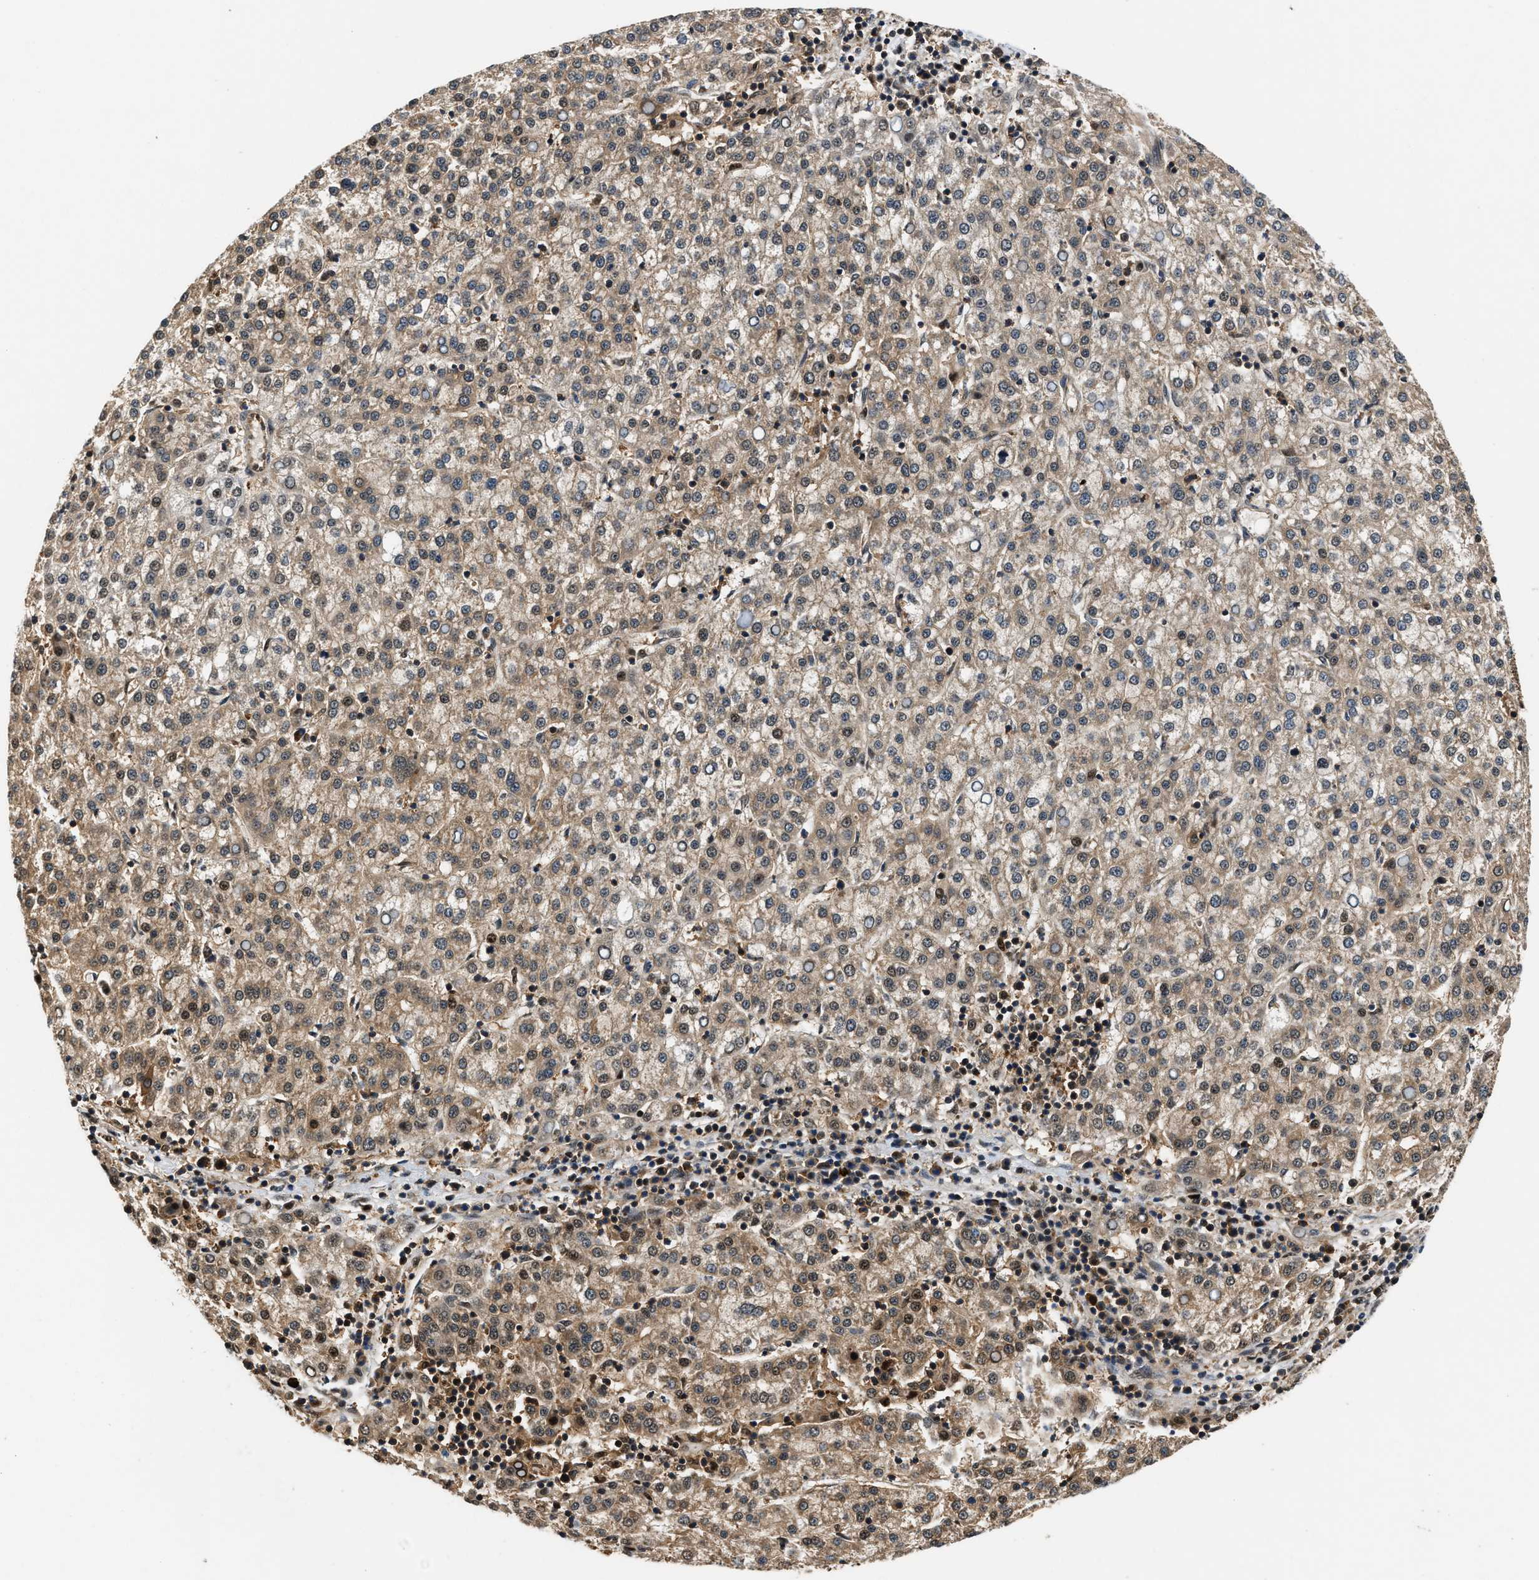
{"staining": {"intensity": "weak", "quantity": "25%-75%", "location": "cytoplasmic/membranous,nuclear"}, "tissue": "liver cancer", "cell_type": "Tumor cells", "image_type": "cancer", "snomed": [{"axis": "morphology", "description": "Carcinoma, Hepatocellular, NOS"}, {"axis": "topography", "description": "Liver"}], "caption": "Immunohistochemical staining of liver hepatocellular carcinoma reveals low levels of weak cytoplasmic/membranous and nuclear protein expression in about 25%-75% of tumor cells.", "gene": "TUT7", "patient": {"sex": "female", "age": 58}}